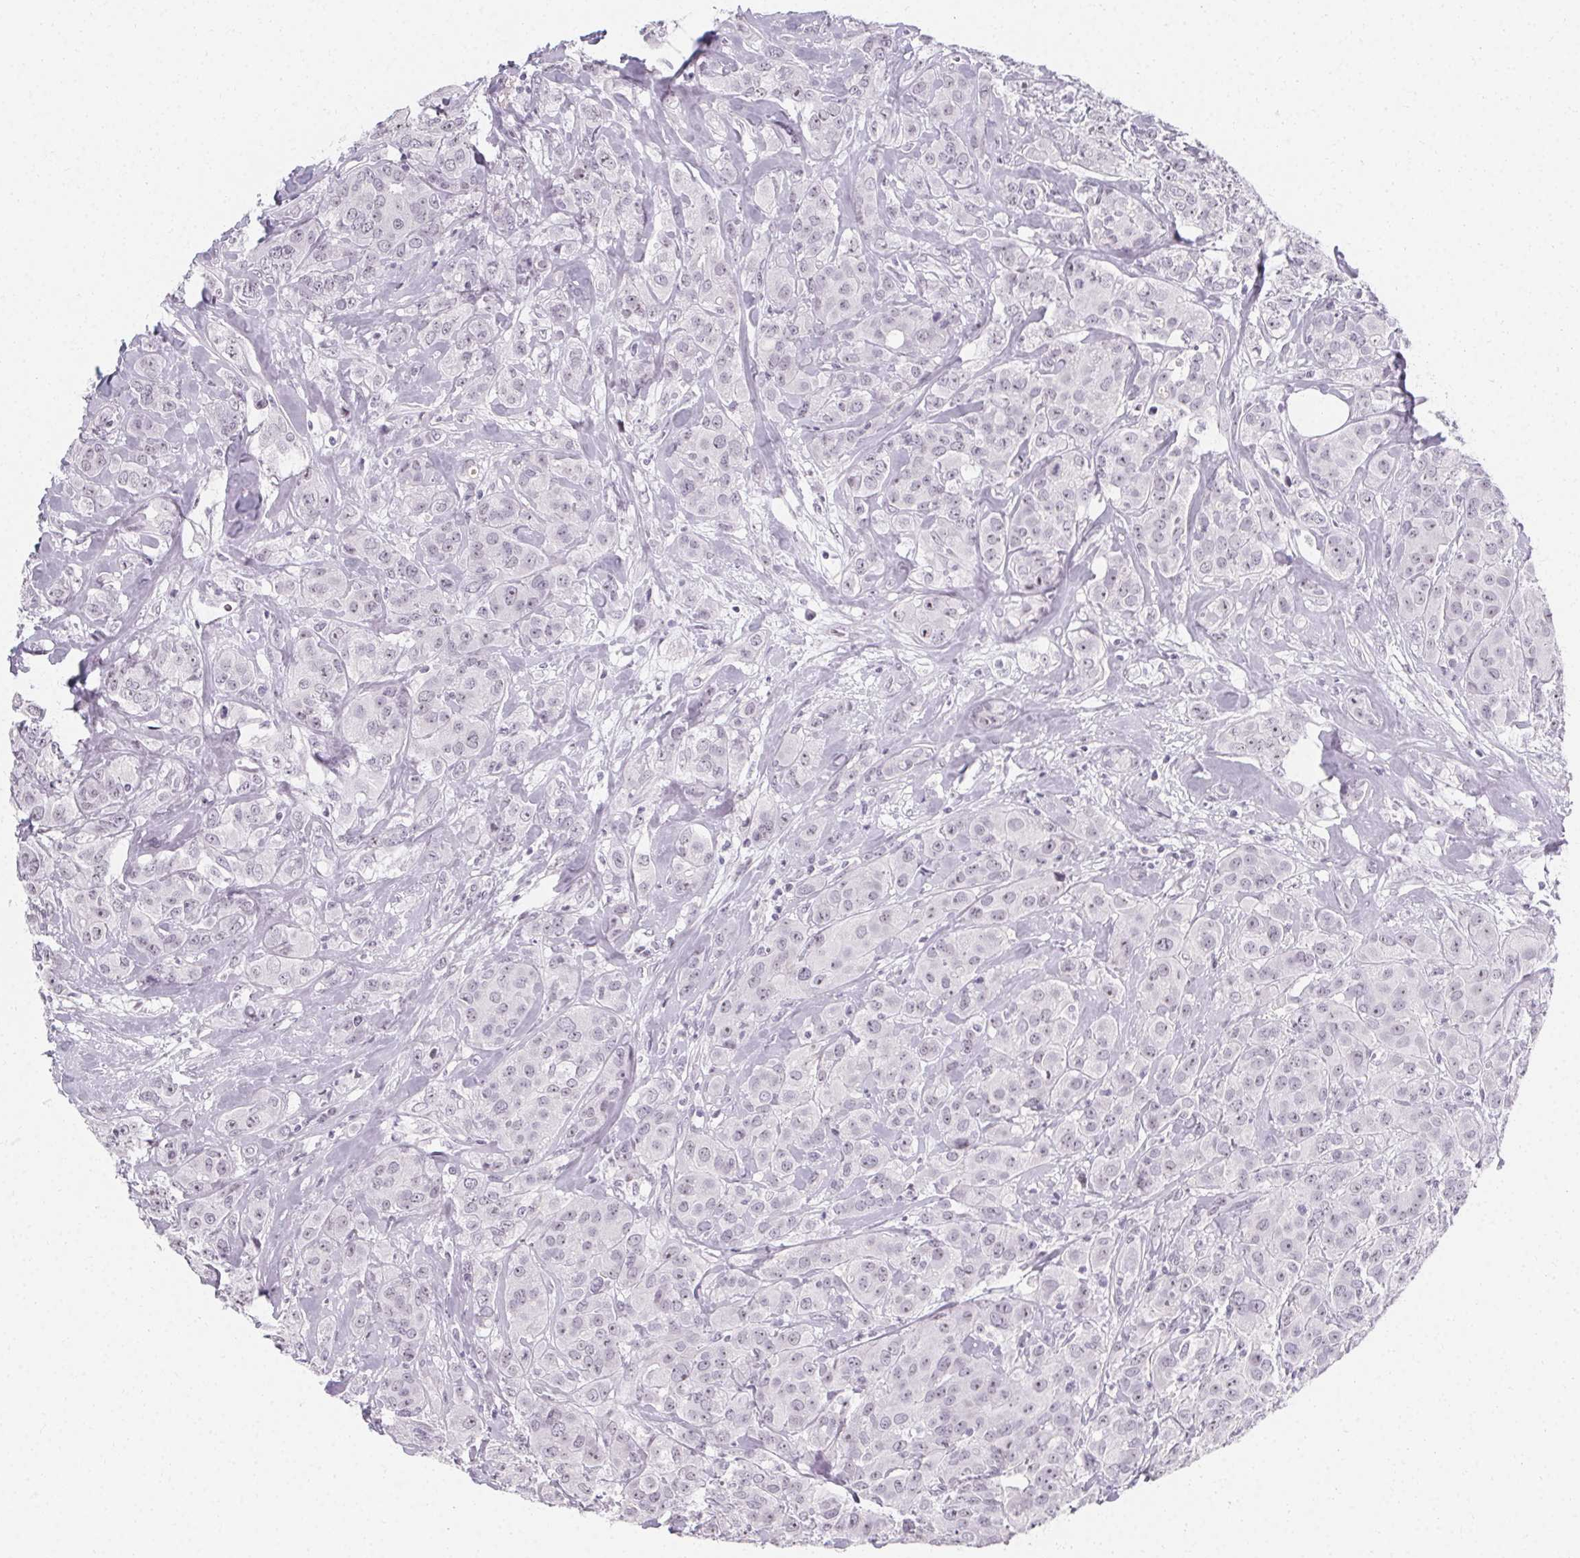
{"staining": {"intensity": "negative", "quantity": "none", "location": "none"}, "tissue": "breast cancer", "cell_type": "Tumor cells", "image_type": "cancer", "snomed": [{"axis": "morphology", "description": "Normal tissue, NOS"}, {"axis": "morphology", "description": "Duct carcinoma"}, {"axis": "topography", "description": "Breast"}], "caption": "DAB (3,3'-diaminobenzidine) immunohistochemical staining of human breast invasive ductal carcinoma exhibits no significant staining in tumor cells.", "gene": "SYNPR", "patient": {"sex": "female", "age": 43}}